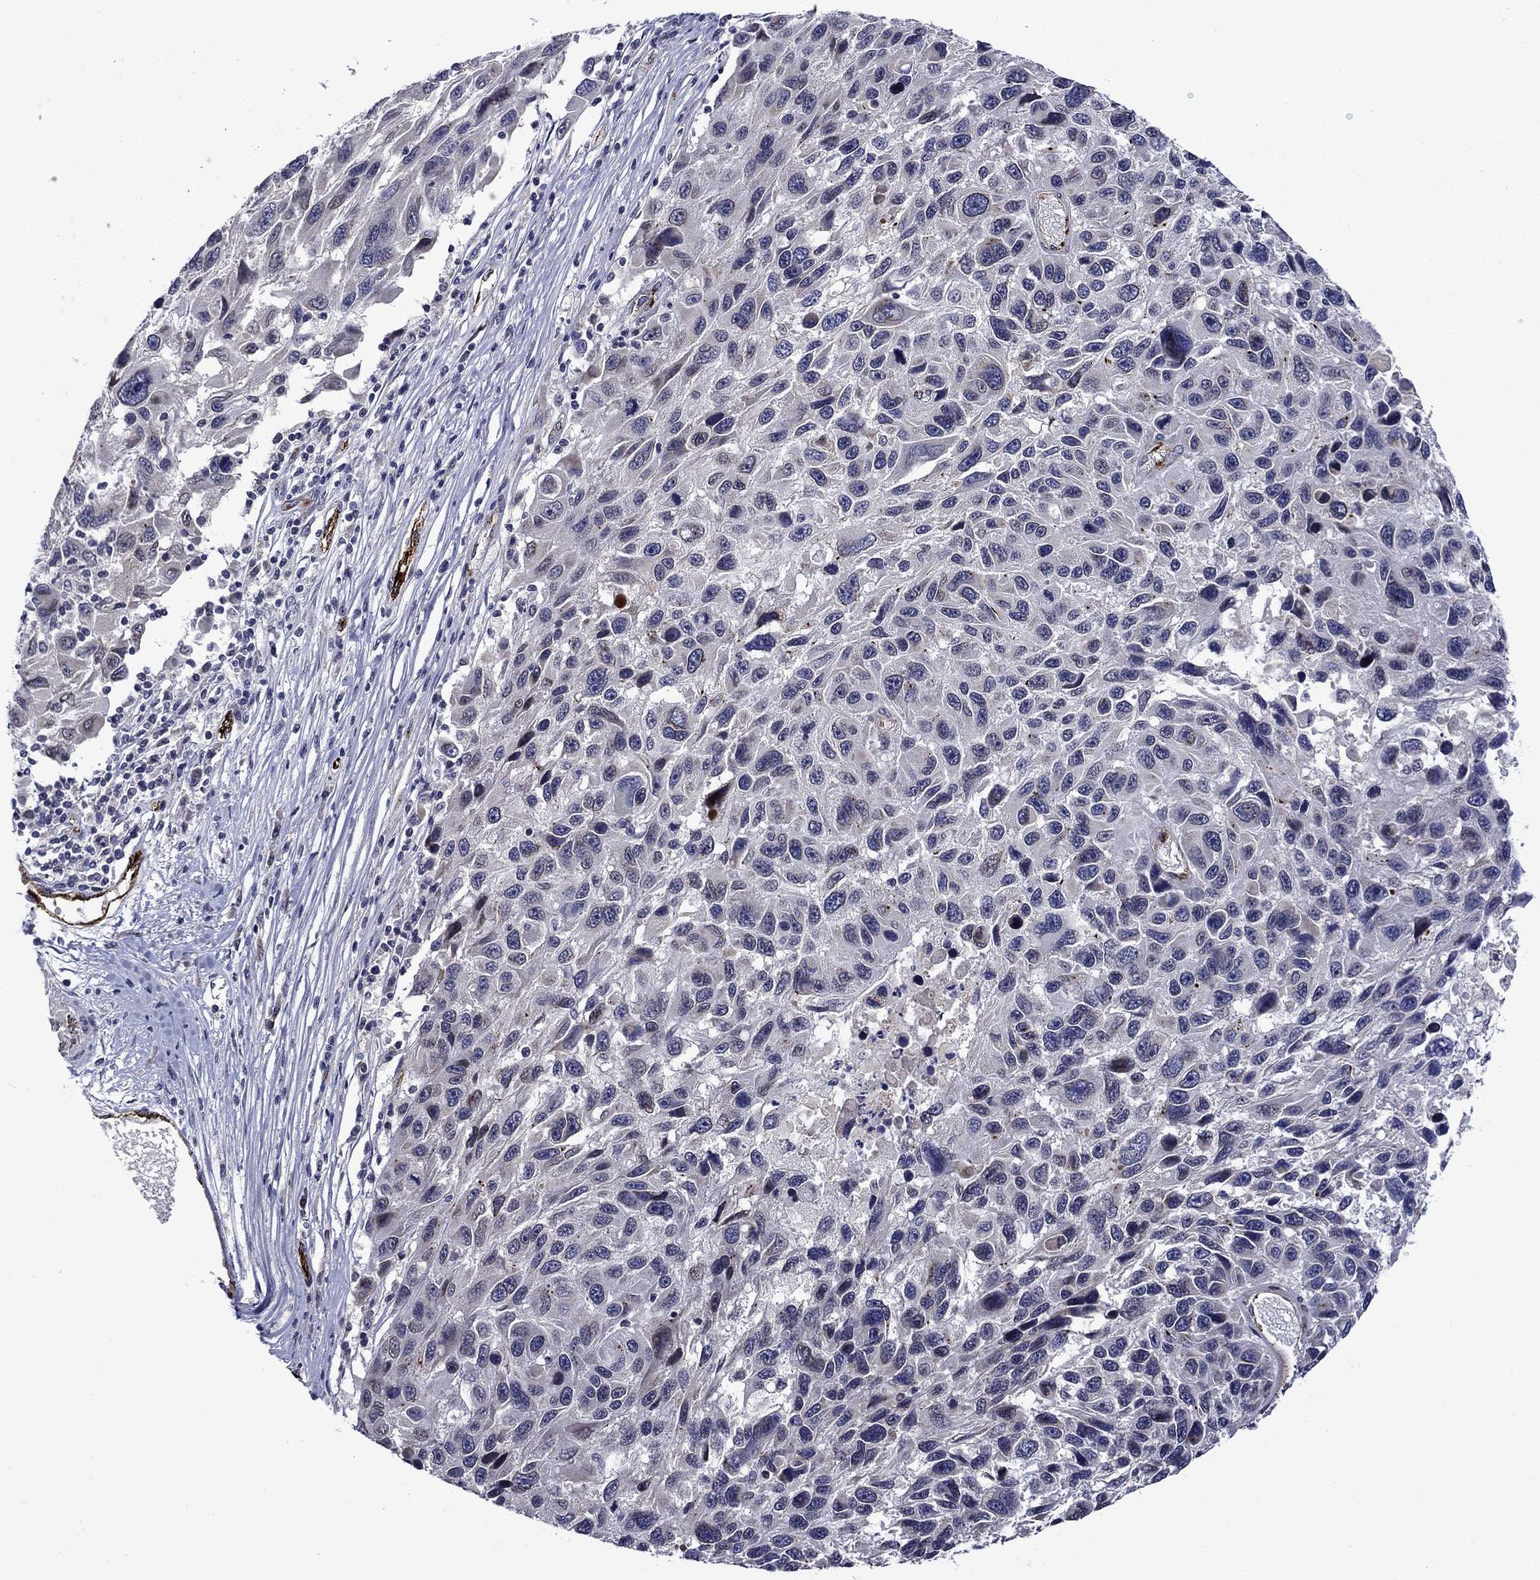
{"staining": {"intensity": "negative", "quantity": "none", "location": "none"}, "tissue": "melanoma", "cell_type": "Tumor cells", "image_type": "cancer", "snomed": [{"axis": "morphology", "description": "Malignant melanoma, NOS"}, {"axis": "topography", "description": "Skin"}], "caption": "Tumor cells are negative for protein expression in human malignant melanoma.", "gene": "SLITRK1", "patient": {"sex": "male", "age": 53}}